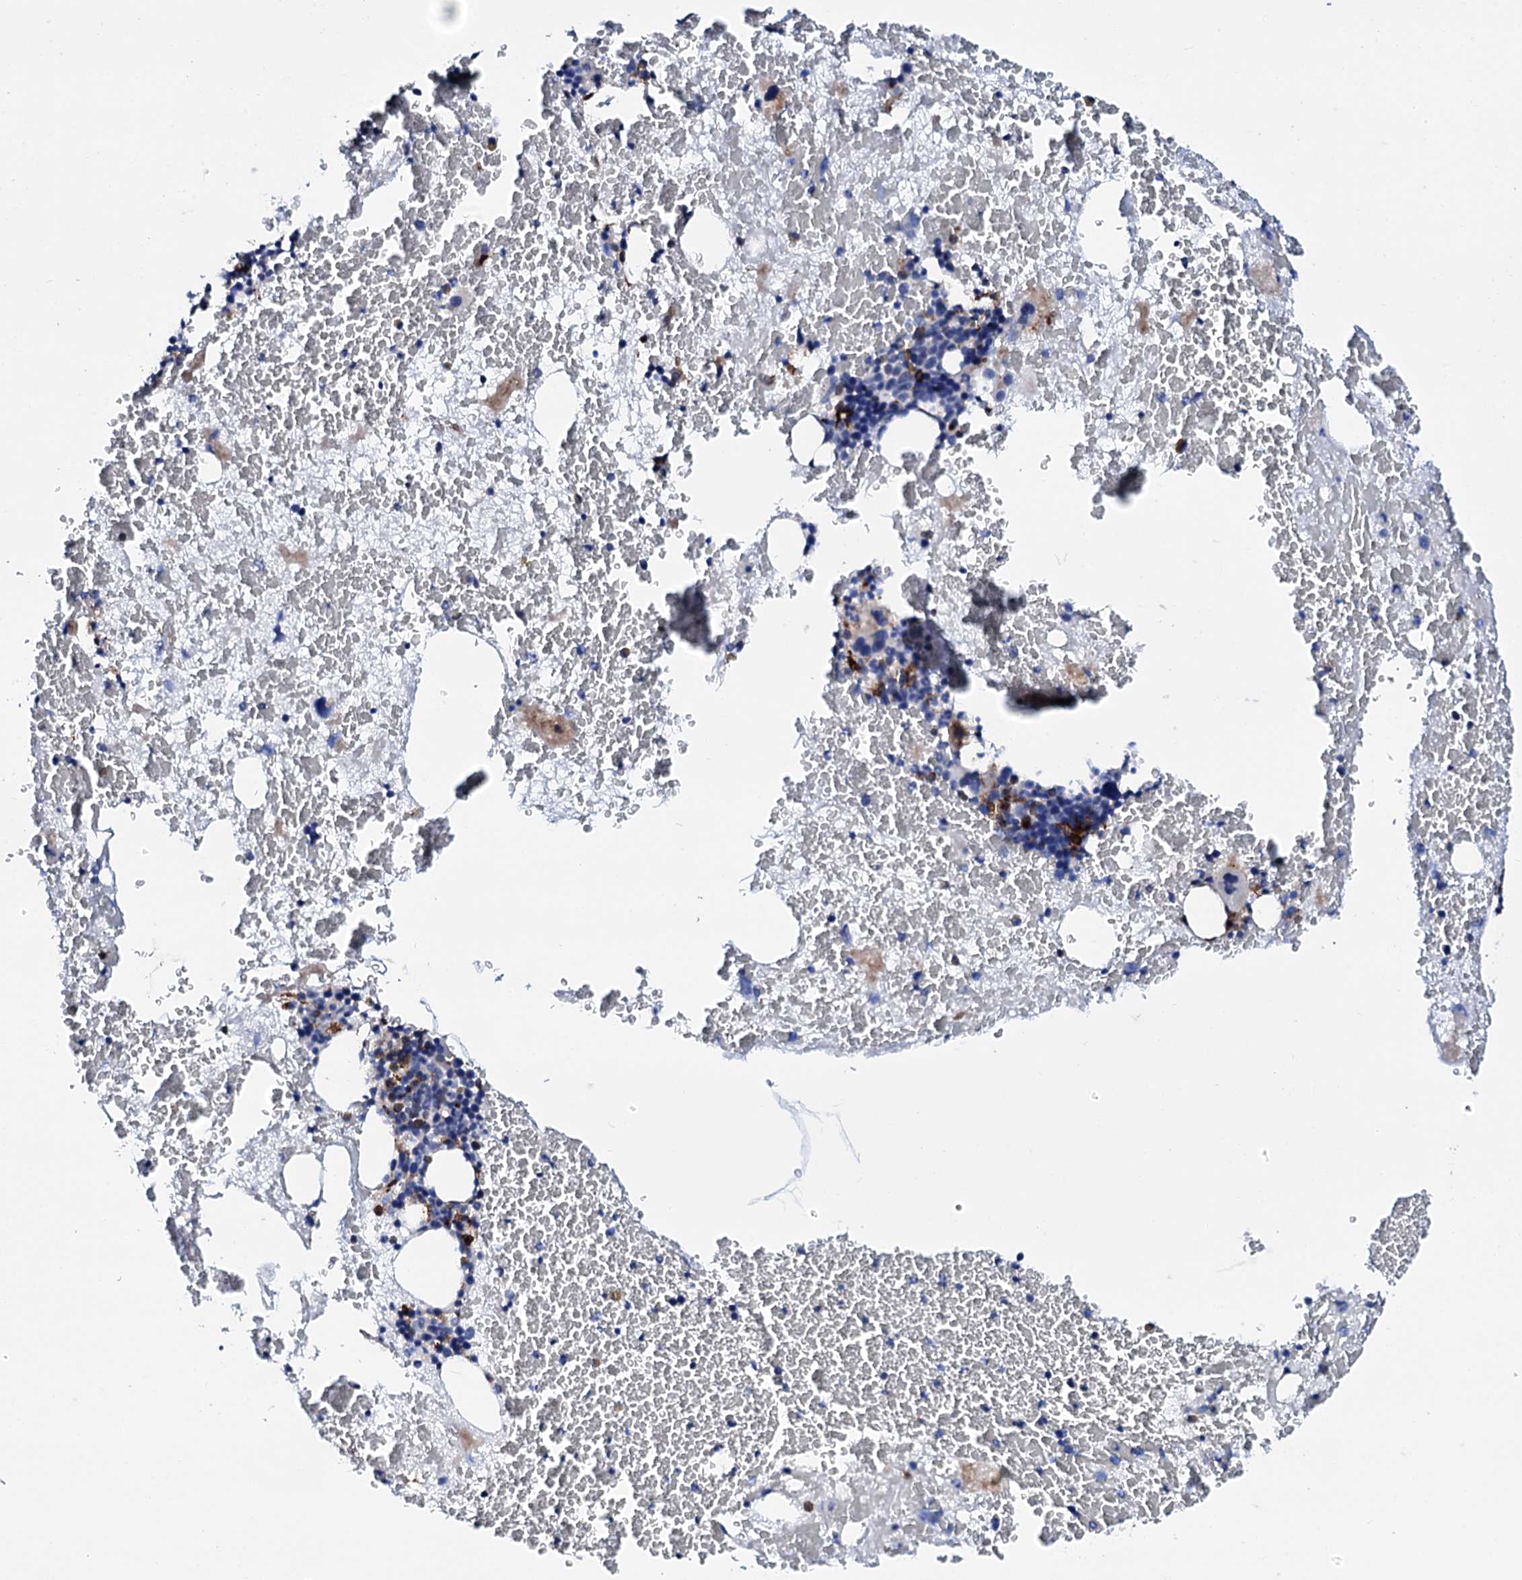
{"staining": {"intensity": "negative", "quantity": "none", "location": "none"}, "tissue": "bone marrow", "cell_type": "Hematopoietic cells", "image_type": "normal", "snomed": [{"axis": "morphology", "description": "Normal tissue, NOS"}, {"axis": "topography", "description": "Bone marrow"}], "caption": "High magnification brightfield microscopy of normal bone marrow stained with DAB (3,3'-diaminobenzidine) (brown) and counterstained with hematoxylin (blue): hematopoietic cells show no significant staining.", "gene": "MED13L", "patient": {"sex": "male", "age": 89}}